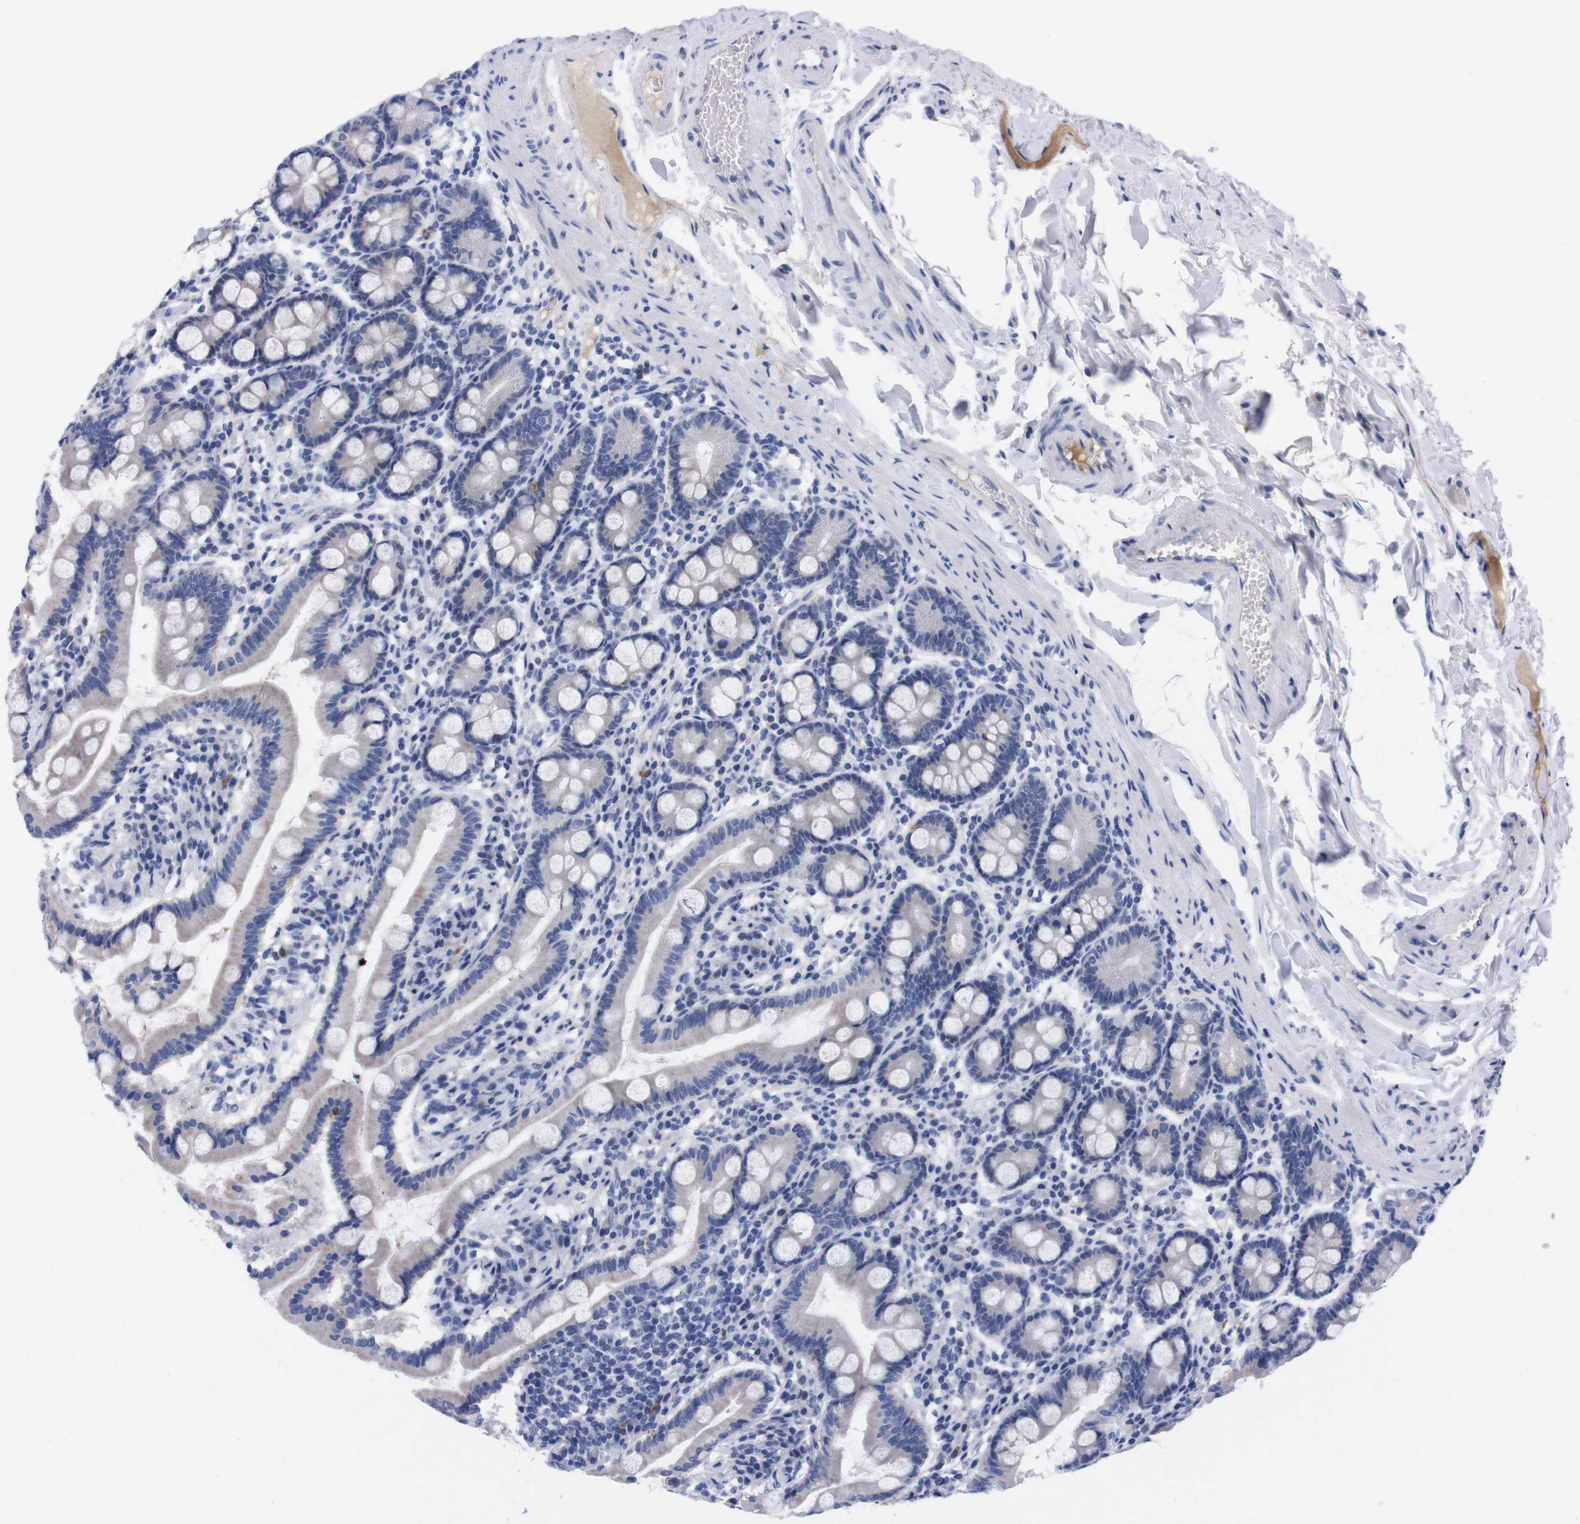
{"staining": {"intensity": "negative", "quantity": "none", "location": "none"}, "tissue": "duodenum", "cell_type": "Glandular cells", "image_type": "normal", "snomed": [{"axis": "morphology", "description": "Normal tissue, NOS"}, {"axis": "topography", "description": "Duodenum"}], "caption": "A high-resolution micrograph shows immunohistochemistry (IHC) staining of normal duodenum, which demonstrates no significant positivity in glandular cells. The staining was performed using DAB to visualize the protein expression in brown, while the nuclei were stained in blue with hematoxylin (Magnification: 20x).", "gene": "FAM210A", "patient": {"sex": "male", "age": 50}}